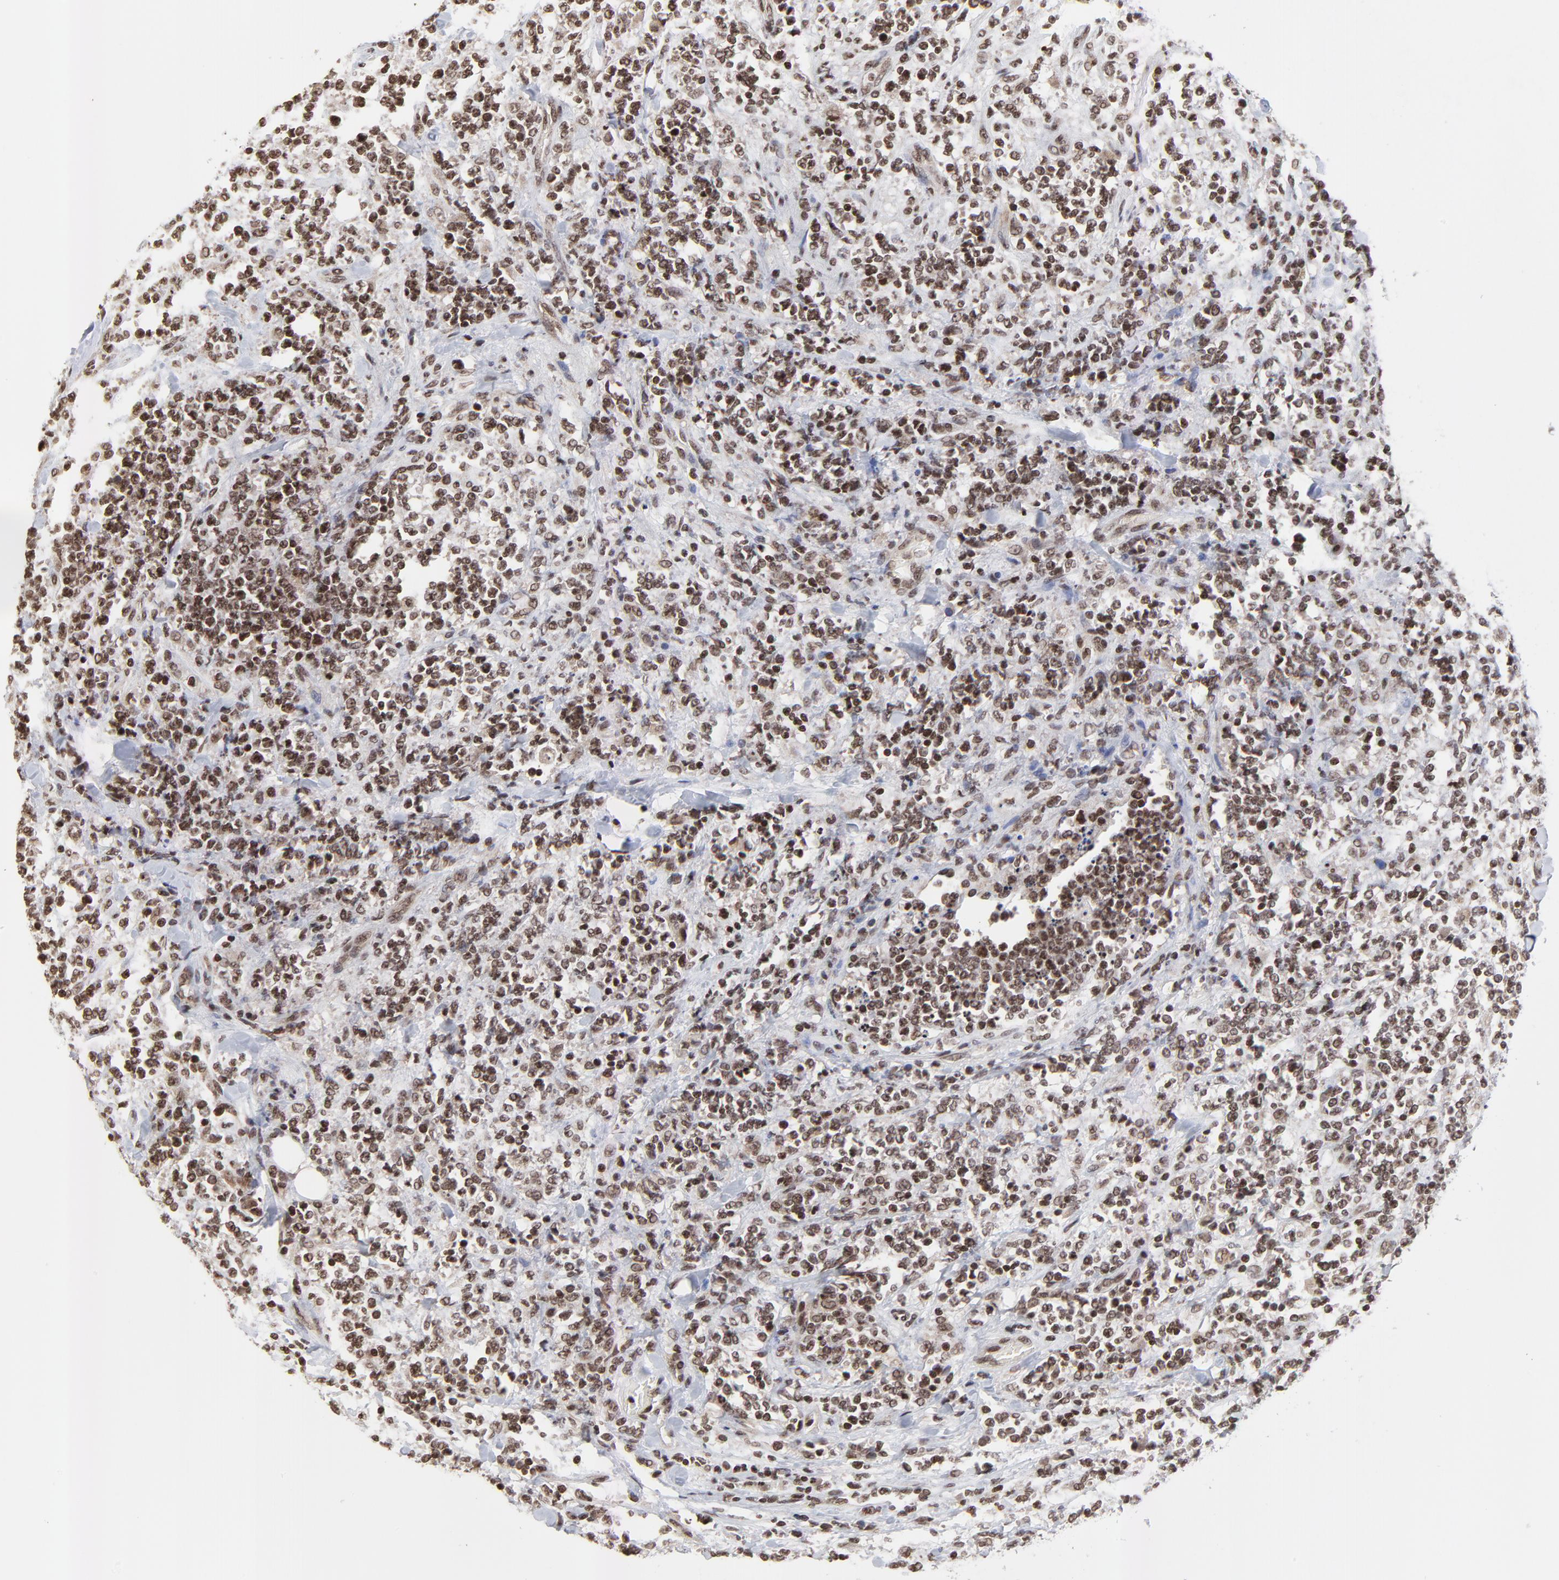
{"staining": {"intensity": "weak", "quantity": ">75%", "location": "cytoplasmic/membranous,nuclear"}, "tissue": "lymphoma", "cell_type": "Tumor cells", "image_type": "cancer", "snomed": [{"axis": "morphology", "description": "Malignant lymphoma, non-Hodgkin's type, High grade"}, {"axis": "topography", "description": "Soft tissue"}], "caption": "Tumor cells demonstrate low levels of weak cytoplasmic/membranous and nuclear expression in about >75% of cells in malignant lymphoma, non-Hodgkin's type (high-grade).", "gene": "ZNF777", "patient": {"sex": "male", "age": 18}}